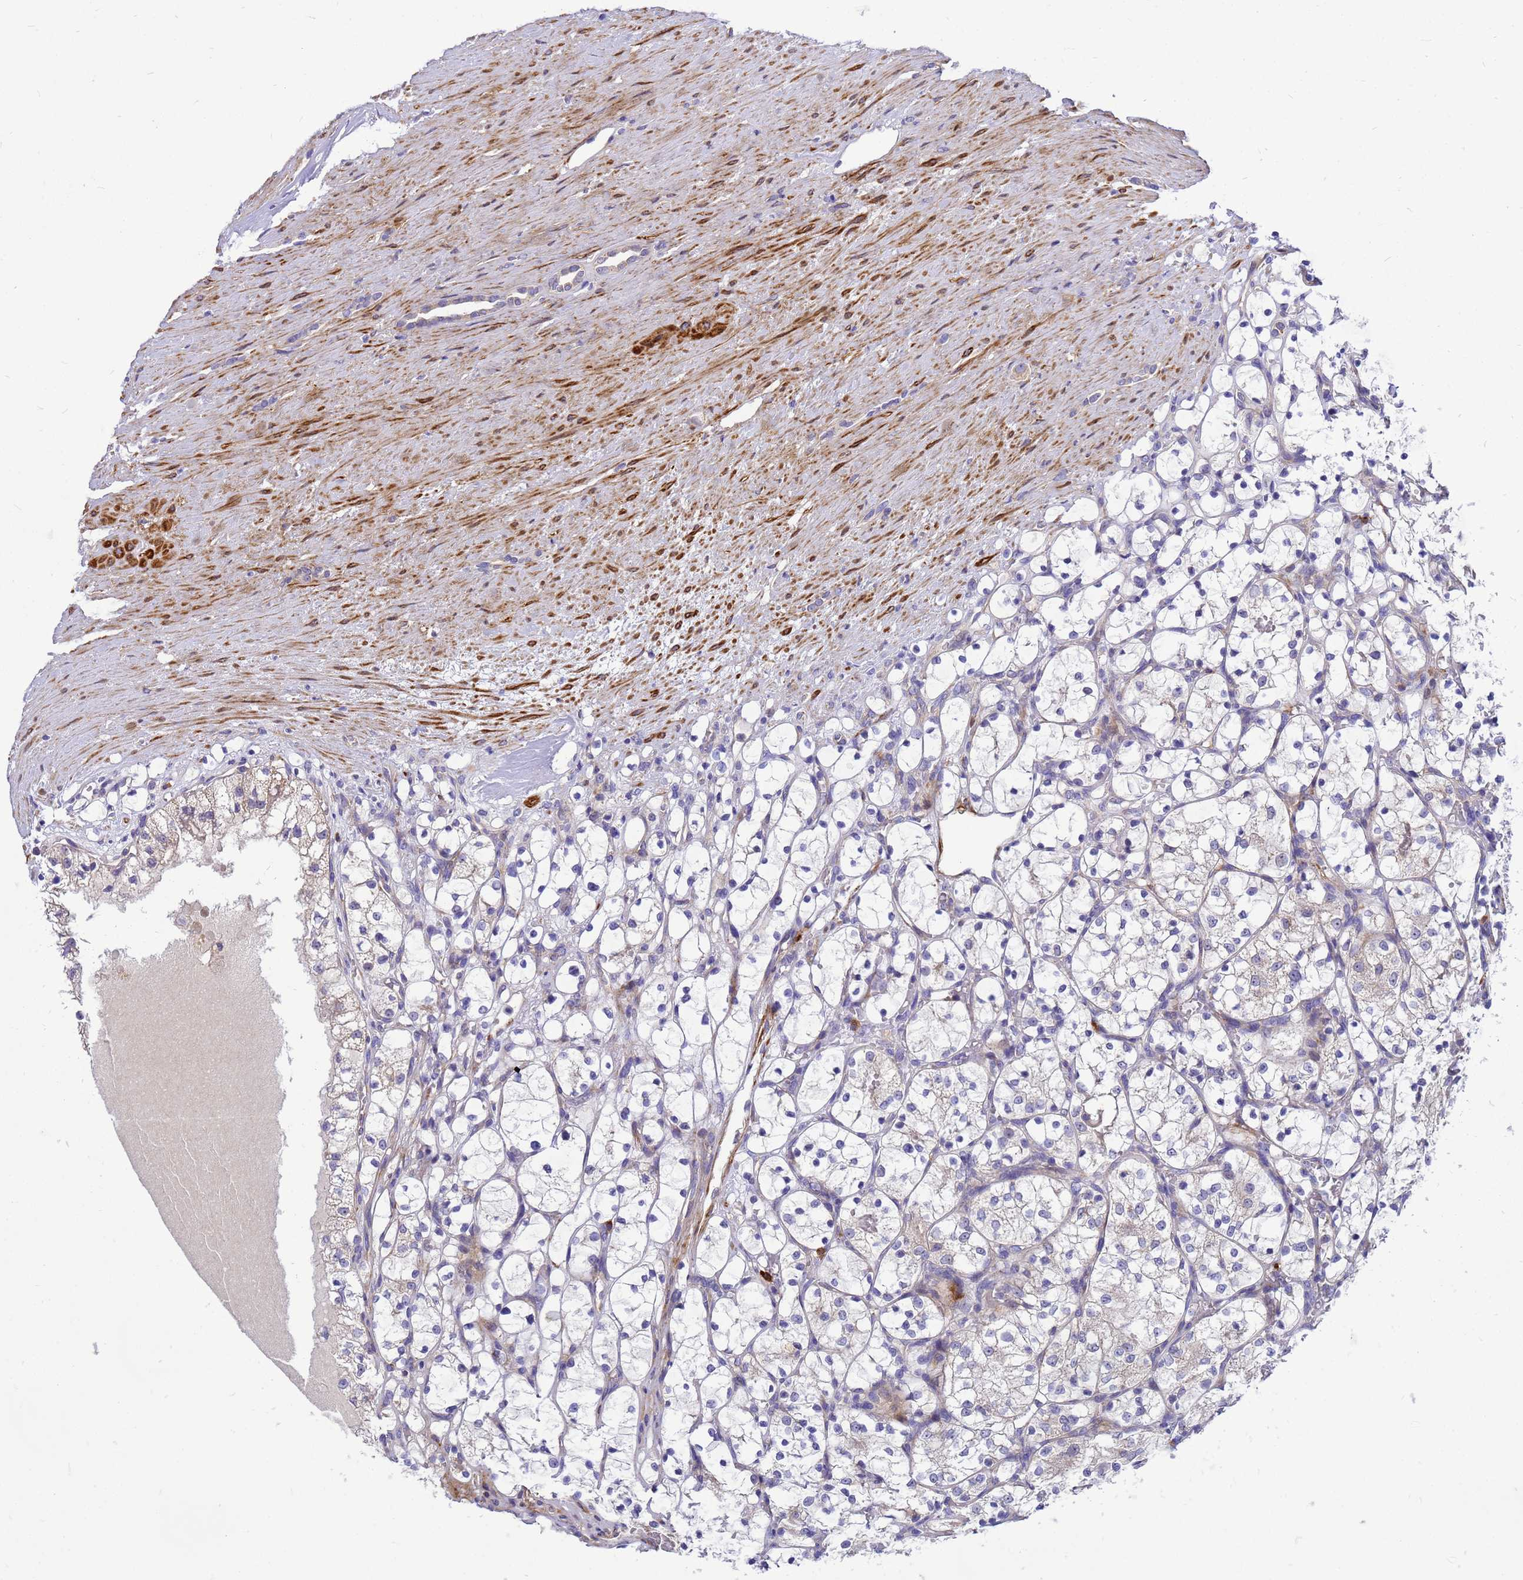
{"staining": {"intensity": "negative", "quantity": "none", "location": "none"}, "tissue": "renal cancer", "cell_type": "Tumor cells", "image_type": "cancer", "snomed": [{"axis": "morphology", "description": "Adenocarcinoma, NOS"}, {"axis": "topography", "description": "Kidney"}], "caption": "Adenocarcinoma (renal) was stained to show a protein in brown. There is no significant staining in tumor cells.", "gene": "POP7", "patient": {"sex": "female", "age": 69}}